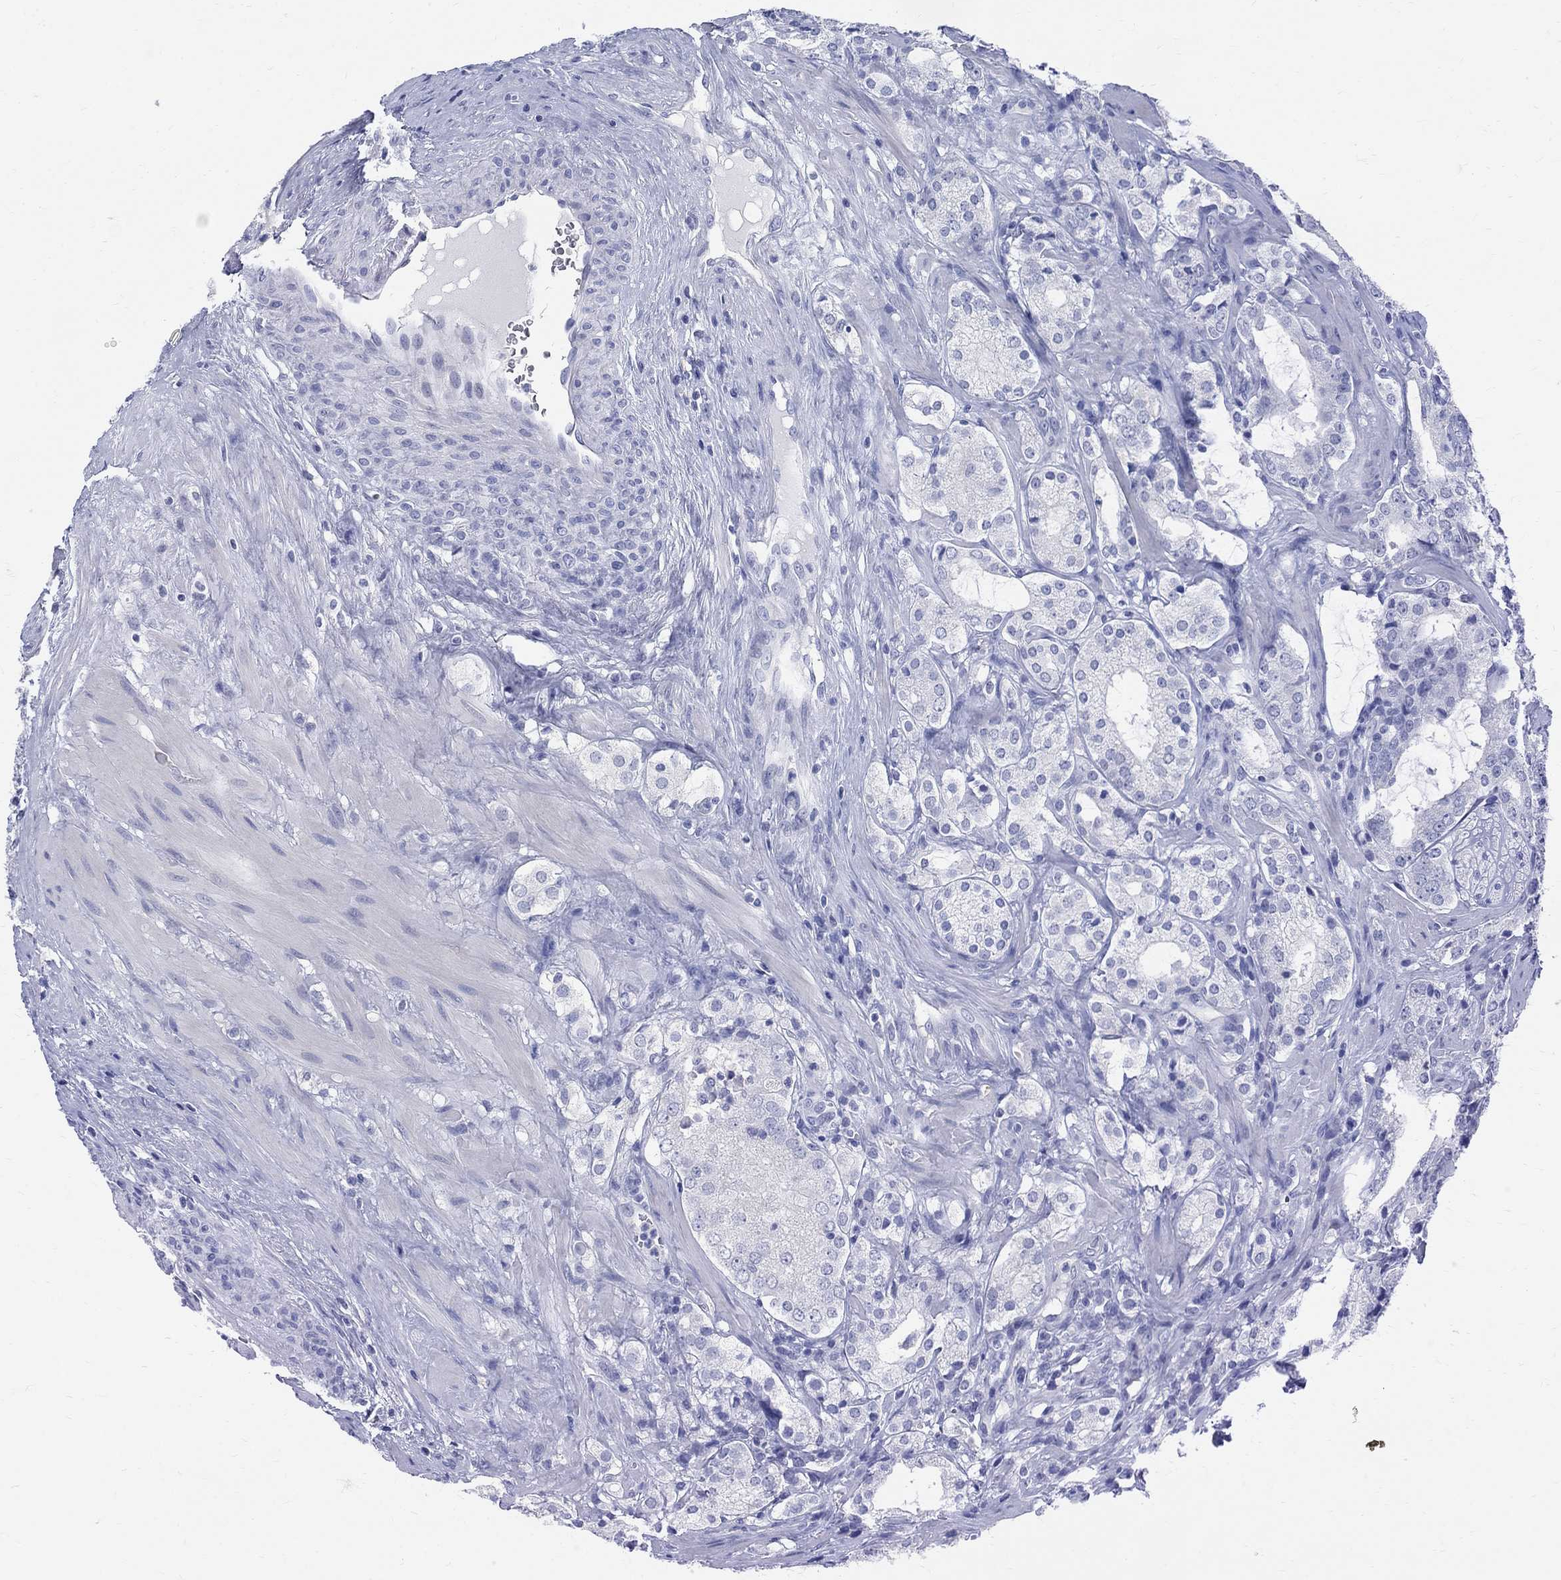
{"staining": {"intensity": "negative", "quantity": "none", "location": "none"}, "tissue": "prostate cancer", "cell_type": "Tumor cells", "image_type": "cancer", "snomed": [{"axis": "morphology", "description": "Adenocarcinoma, NOS"}, {"axis": "topography", "description": "Prostate"}], "caption": "DAB immunohistochemical staining of human prostate cancer (adenocarcinoma) exhibits no significant staining in tumor cells. (DAB immunohistochemistry, high magnification).", "gene": "MAGEB6", "patient": {"sex": "male", "age": 66}}